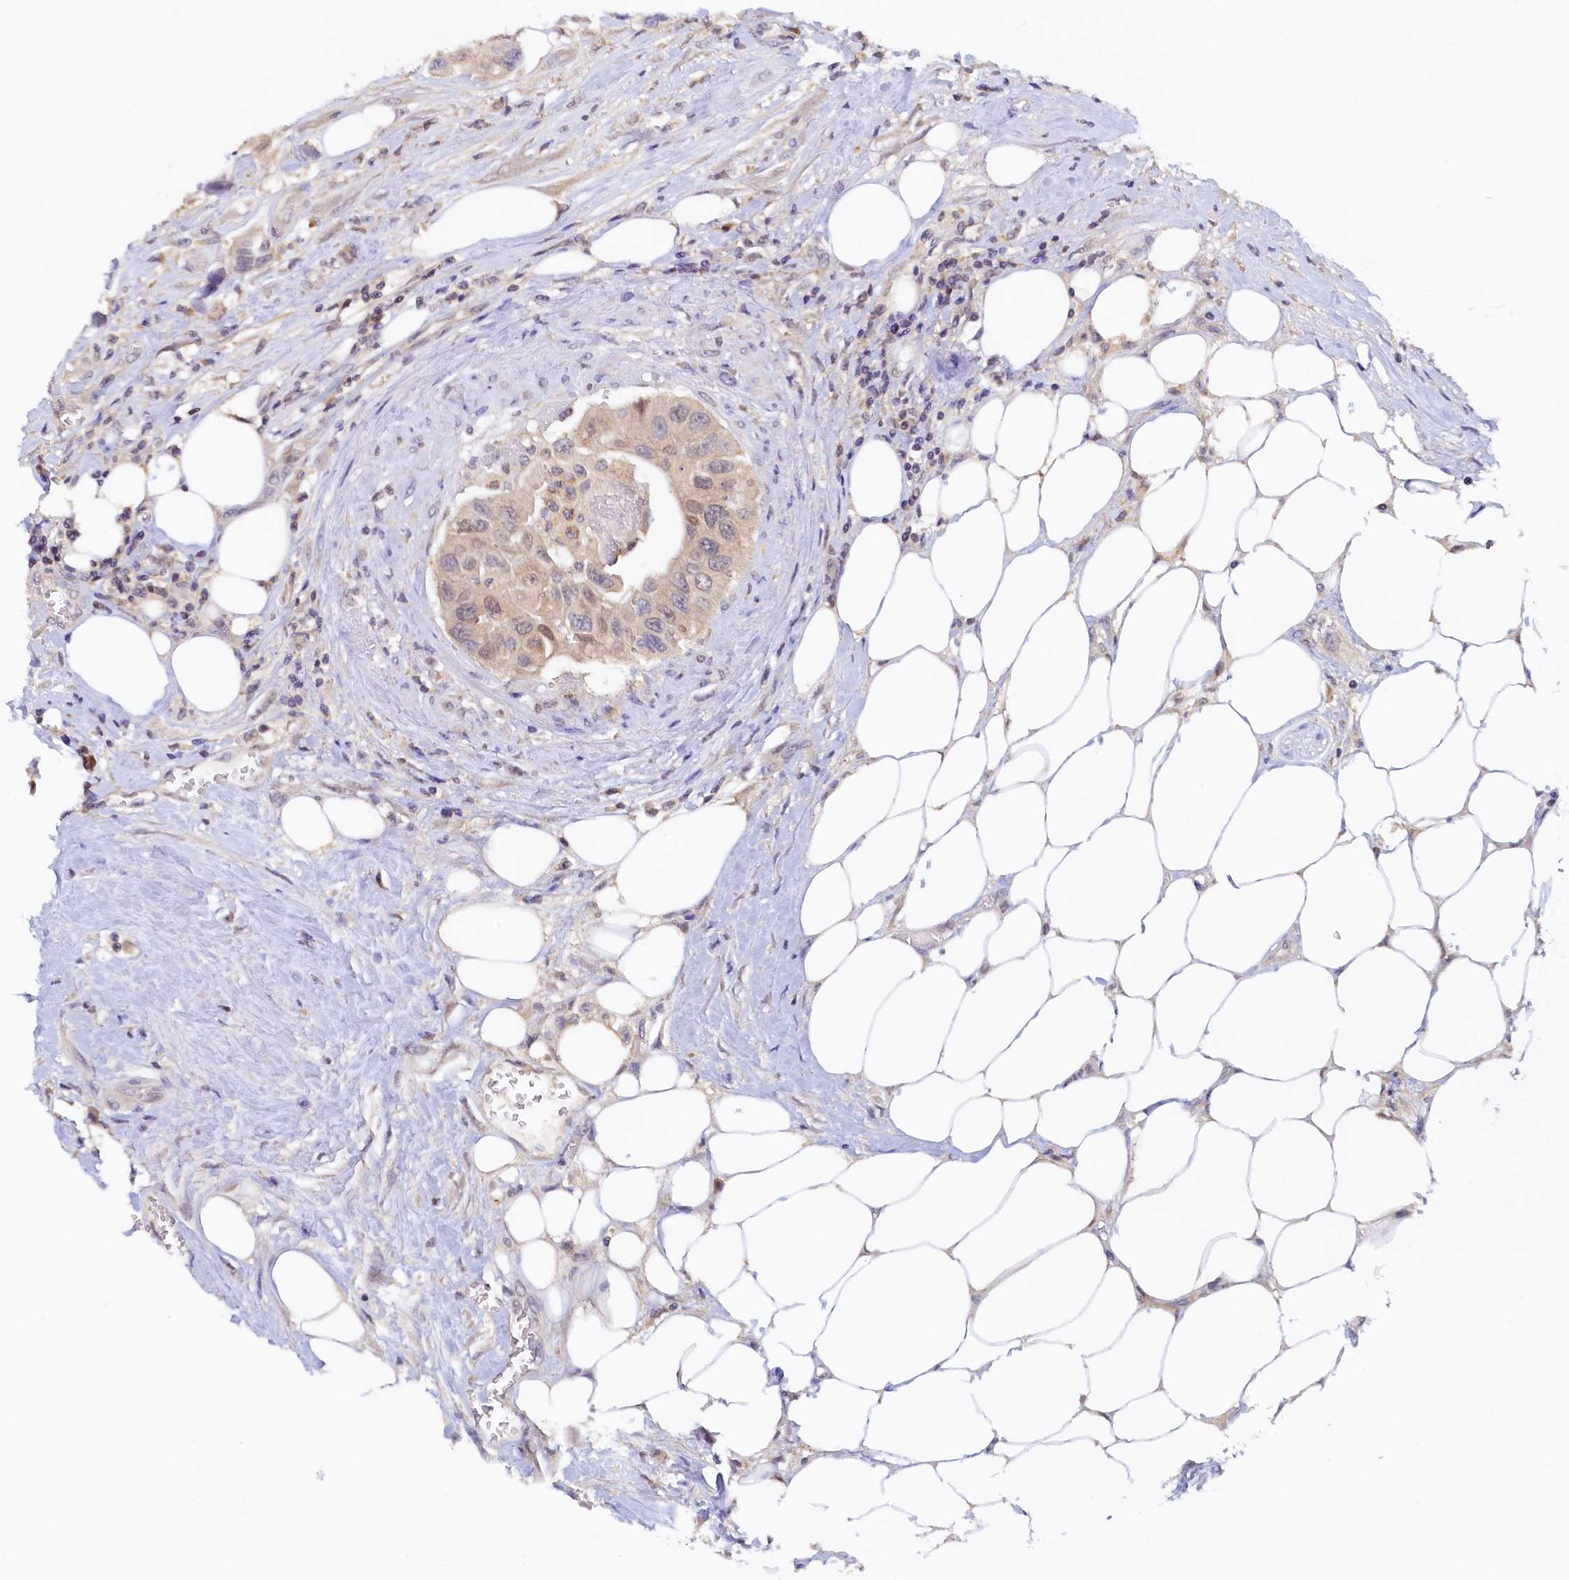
{"staining": {"intensity": "weak", "quantity": ">75%", "location": "cytoplasmic/membranous,nuclear"}, "tissue": "urothelial cancer", "cell_type": "Tumor cells", "image_type": "cancer", "snomed": [{"axis": "morphology", "description": "Urothelial carcinoma, High grade"}, {"axis": "topography", "description": "Urinary bladder"}], "caption": "Brown immunohistochemical staining in high-grade urothelial carcinoma exhibits weak cytoplasmic/membranous and nuclear staining in approximately >75% of tumor cells.", "gene": "PAAF1", "patient": {"sex": "male", "age": 74}}